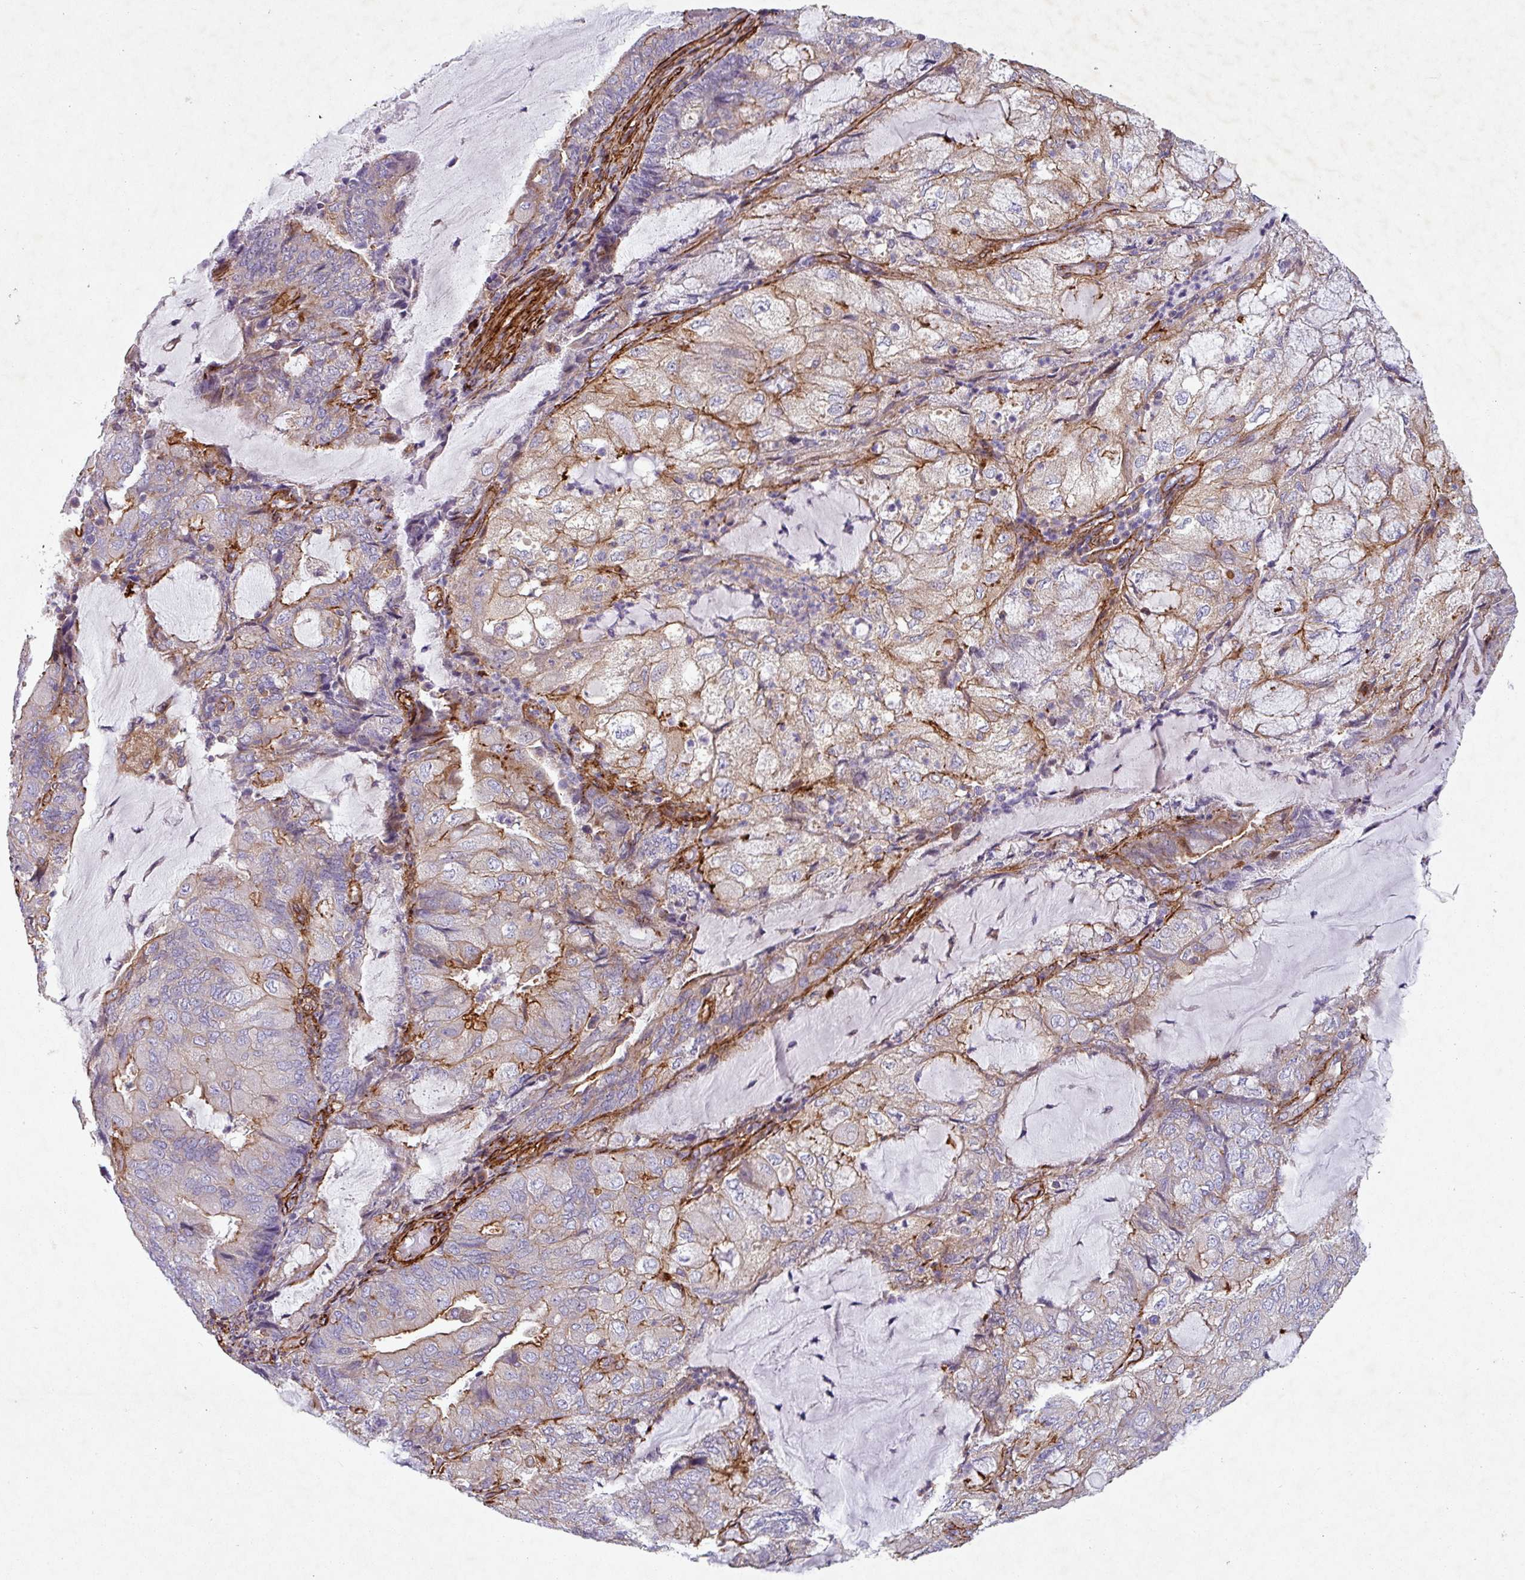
{"staining": {"intensity": "moderate", "quantity": "25%-75%", "location": "cytoplasmic/membranous"}, "tissue": "endometrial cancer", "cell_type": "Tumor cells", "image_type": "cancer", "snomed": [{"axis": "morphology", "description": "Adenocarcinoma, NOS"}, {"axis": "topography", "description": "Endometrium"}], "caption": "Adenocarcinoma (endometrial) stained with a brown dye reveals moderate cytoplasmic/membranous positive positivity in approximately 25%-75% of tumor cells.", "gene": "ATP2C2", "patient": {"sex": "female", "age": 81}}